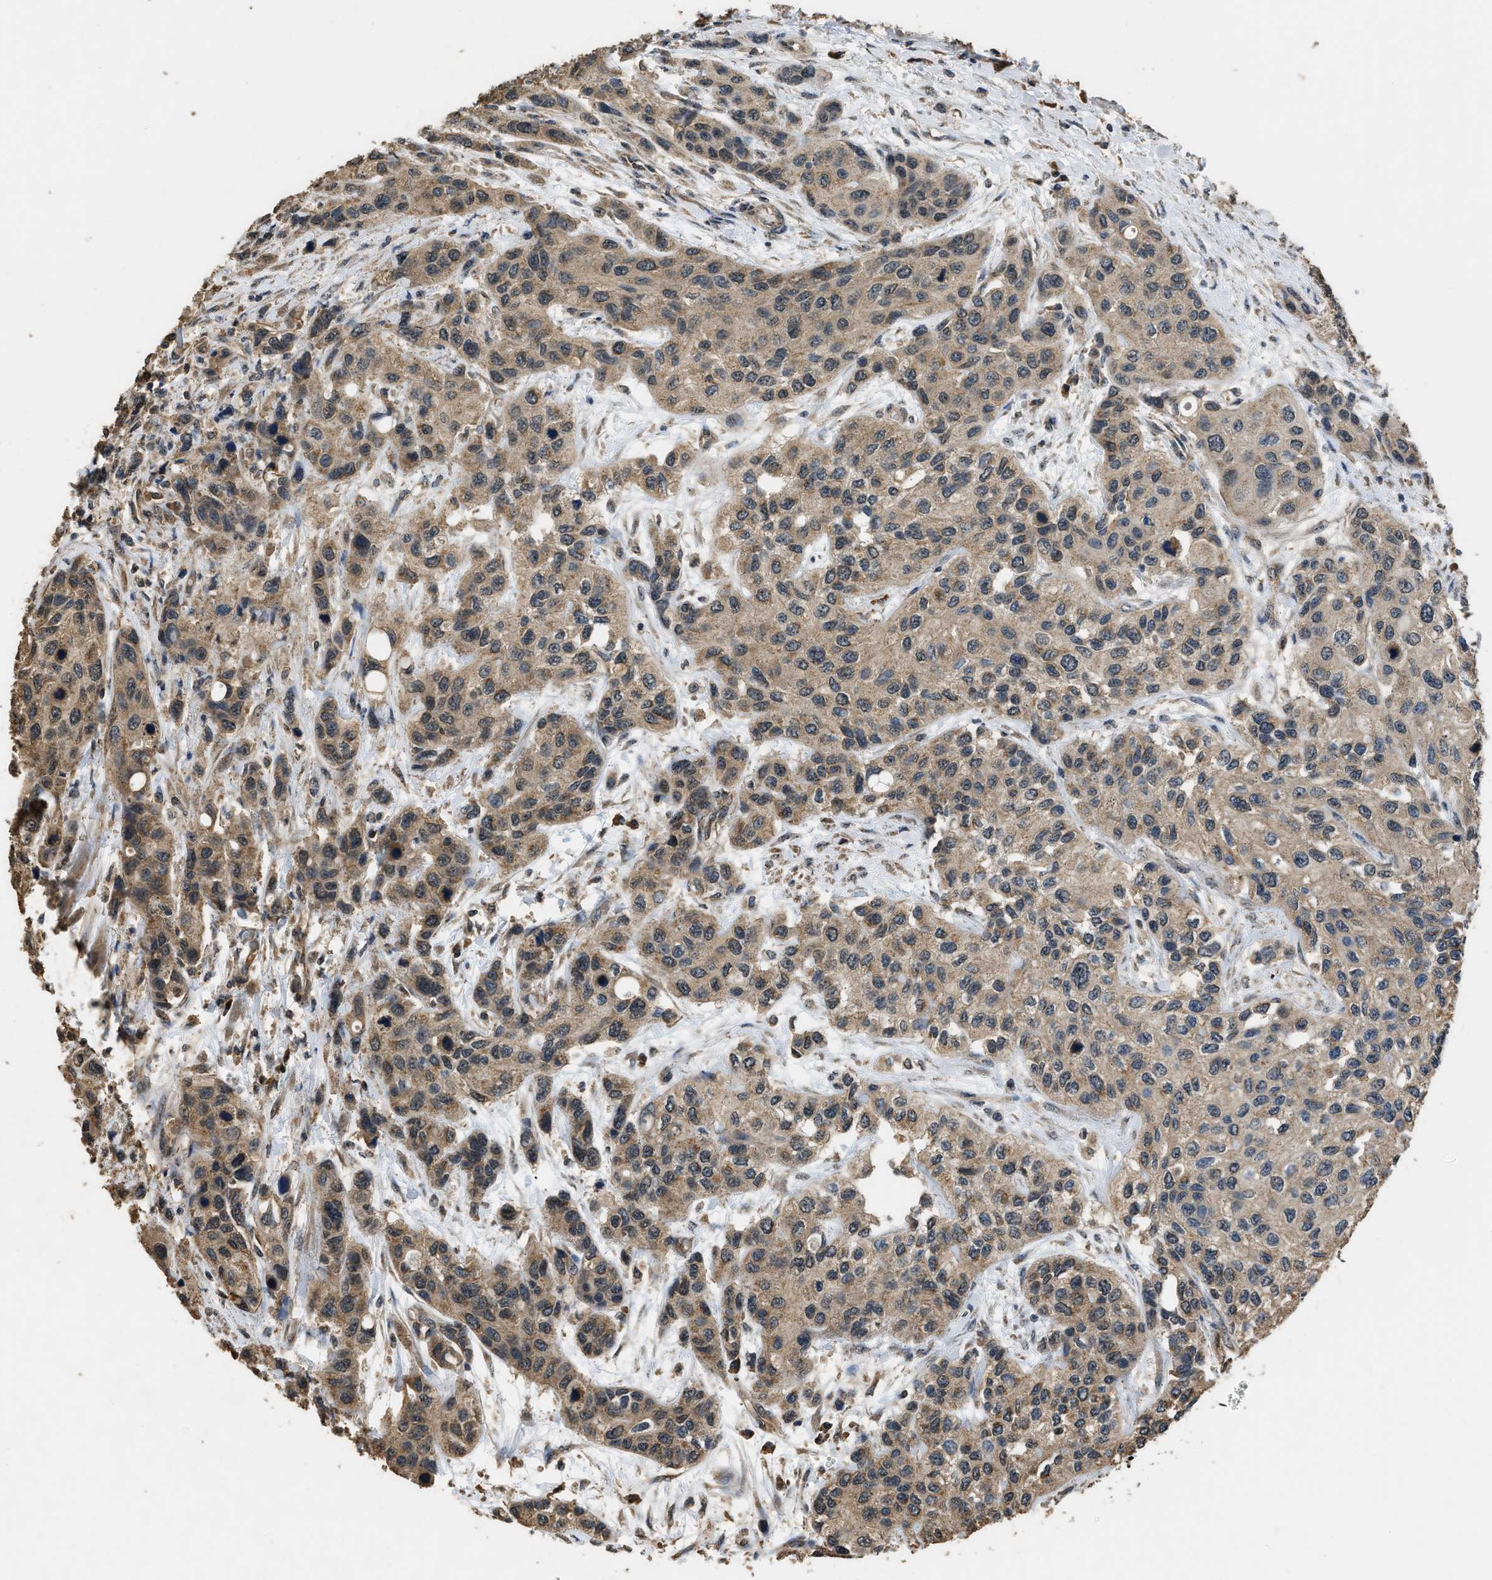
{"staining": {"intensity": "weak", "quantity": ">75%", "location": "cytoplasmic/membranous"}, "tissue": "urothelial cancer", "cell_type": "Tumor cells", "image_type": "cancer", "snomed": [{"axis": "morphology", "description": "Urothelial carcinoma, High grade"}, {"axis": "topography", "description": "Urinary bladder"}], "caption": "Protein analysis of urothelial cancer tissue reveals weak cytoplasmic/membranous positivity in about >75% of tumor cells.", "gene": "DENND6B", "patient": {"sex": "female", "age": 56}}